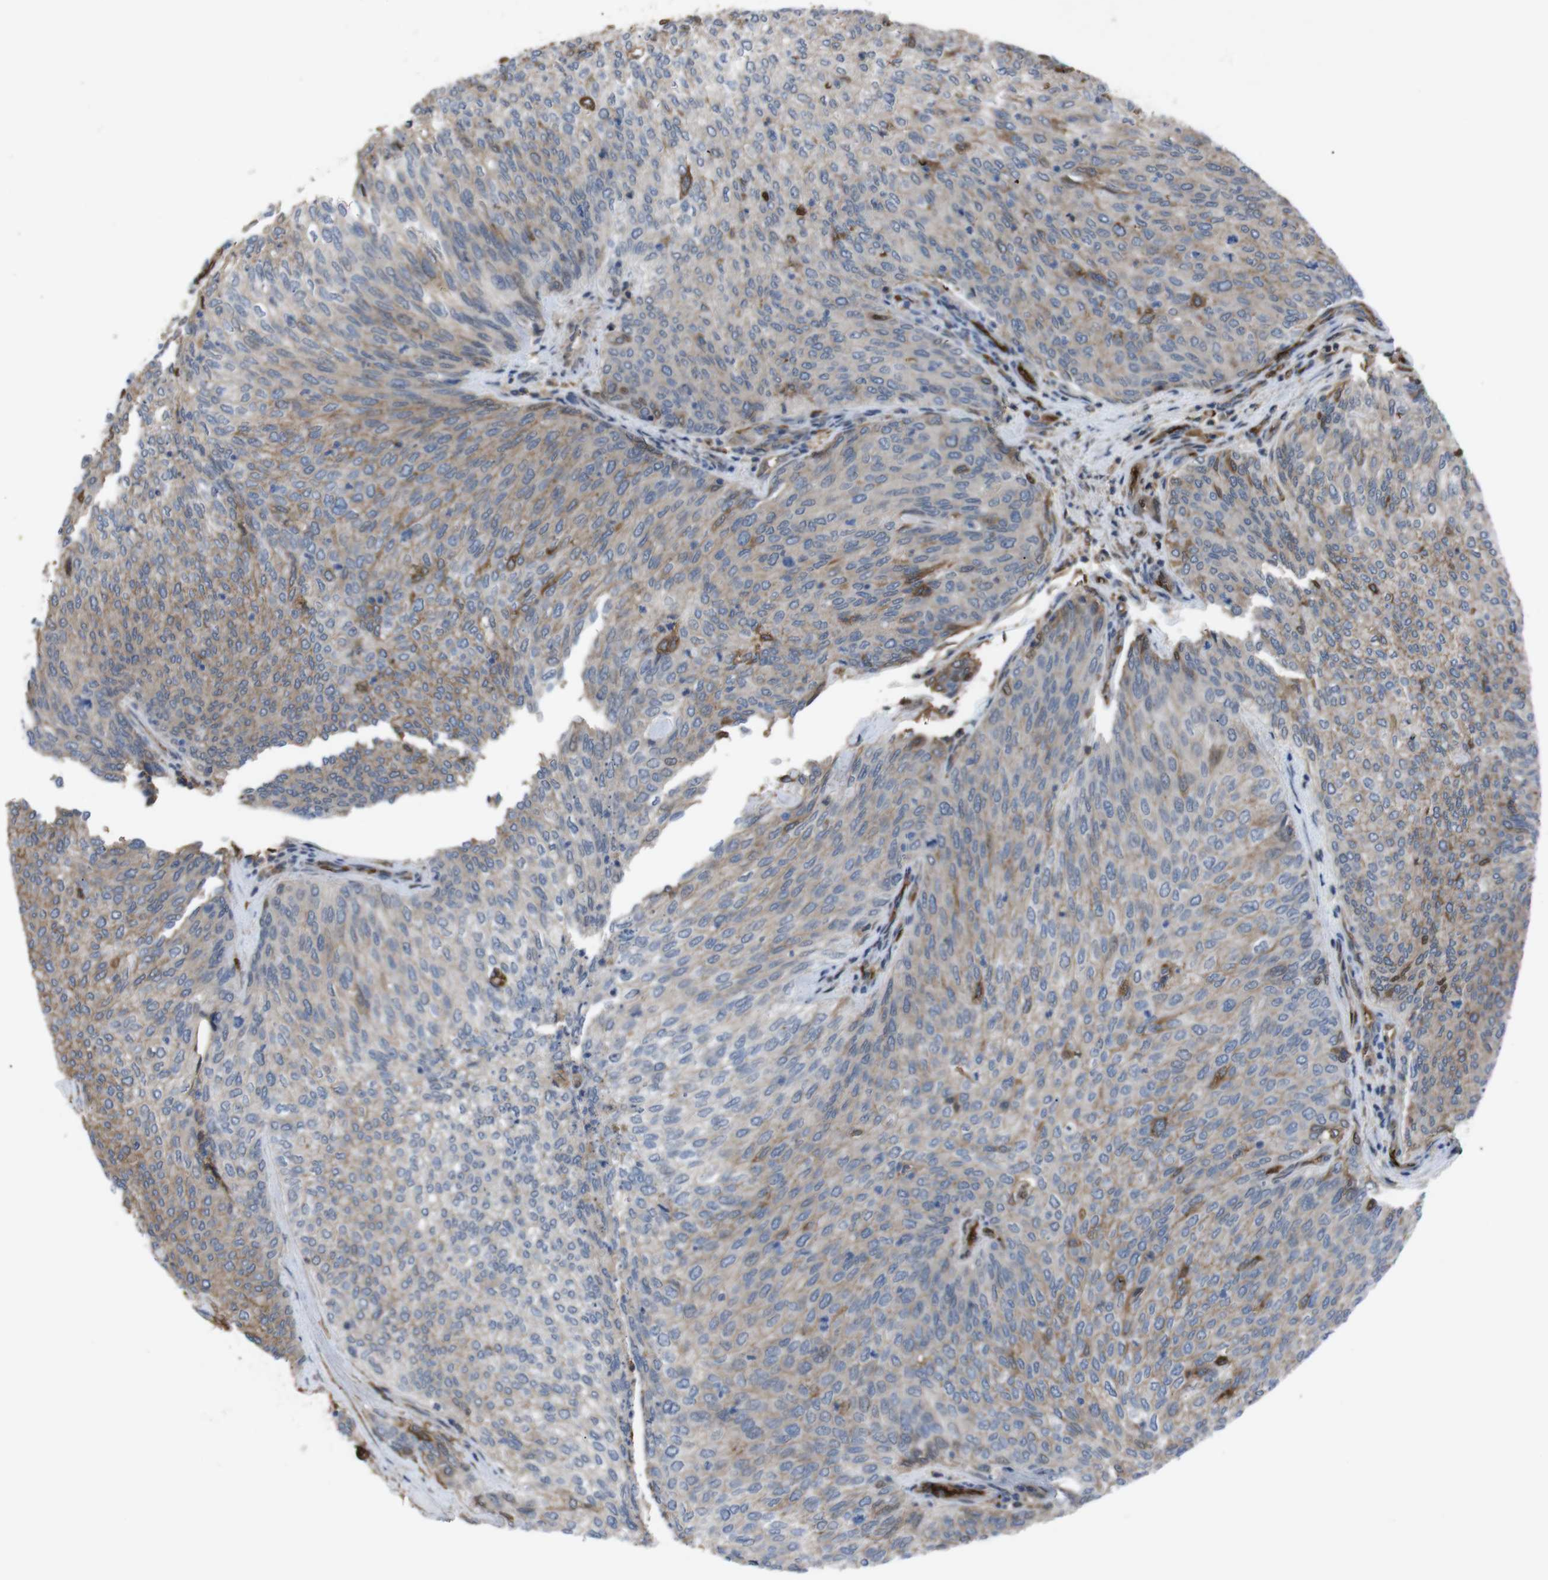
{"staining": {"intensity": "weak", "quantity": ">75%", "location": "cytoplasmic/membranous"}, "tissue": "urothelial cancer", "cell_type": "Tumor cells", "image_type": "cancer", "snomed": [{"axis": "morphology", "description": "Urothelial carcinoma, Low grade"}, {"axis": "topography", "description": "Urinary bladder"}], "caption": "Human urothelial carcinoma (low-grade) stained with a brown dye exhibits weak cytoplasmic/membranous positive positivity in approximately >75% of tumor cells.", "gene": "SPTB", "patient": {"sex": "female", "age": 79}}